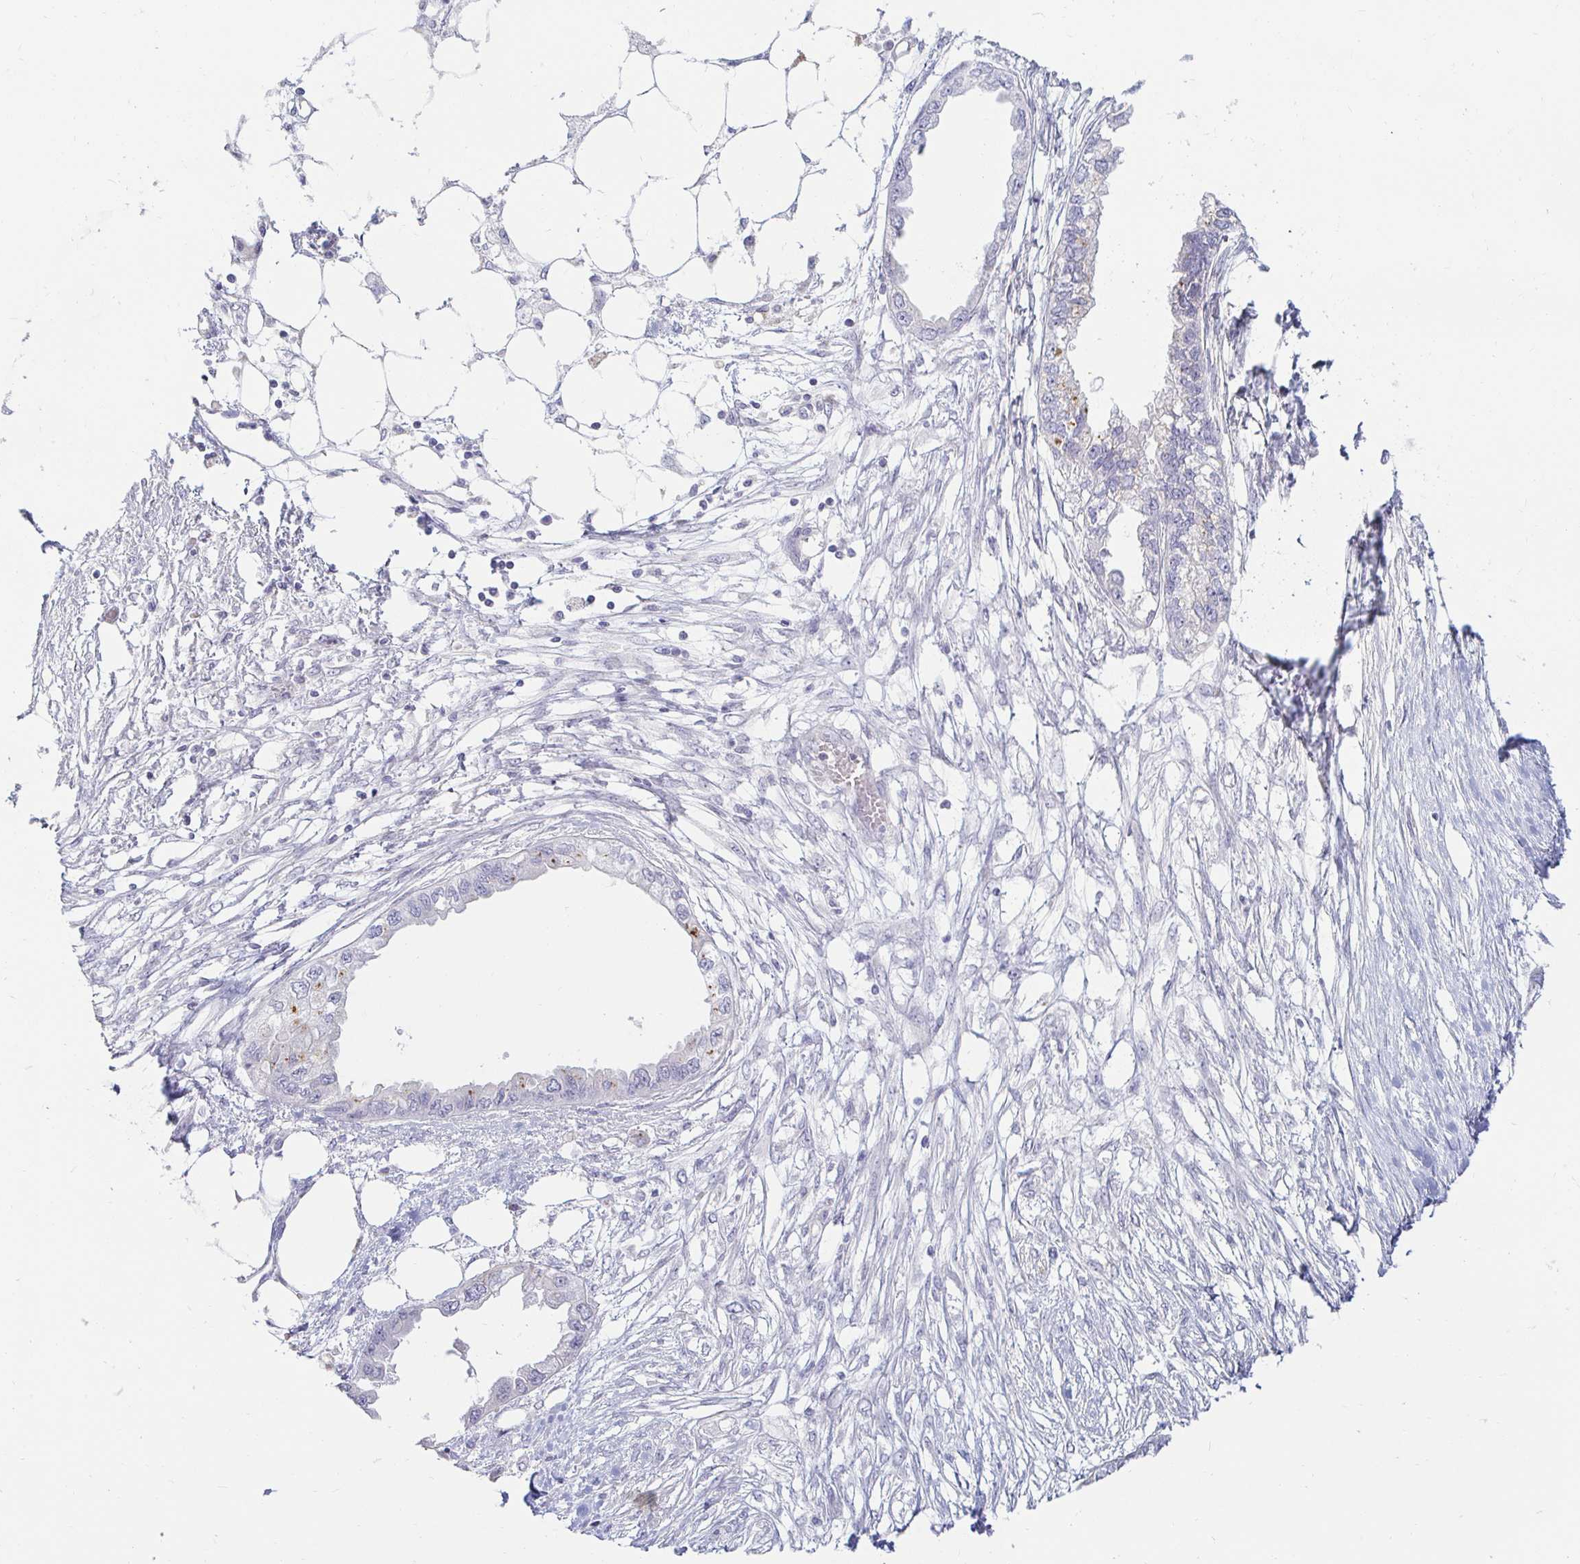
{"staining": {"intensity": "negative", "quantity": "none", "location": "none"}, "tissue": "endometrial cancer", "cell_type": "Tumor cells", "image_type": "cancer", "snomed": [{"axis": "morphology", "description": "Adenocarcinoma, NOS"}, {"axis": "morphology", "description": "Adenocarcinoma, metastatic, NOS"}, {"axis": "topography", "description": "Adipose tissue"}, {"axis": "topography", "description": "Endometrium"}], "caption": "A high-resolution micrograph shows IHC staining of adenocarcinoma (endometrial), which shows no significant staining in tumor cells.", "gene": "OR51D1", "patient": {"sex": "female", "age": 67}}